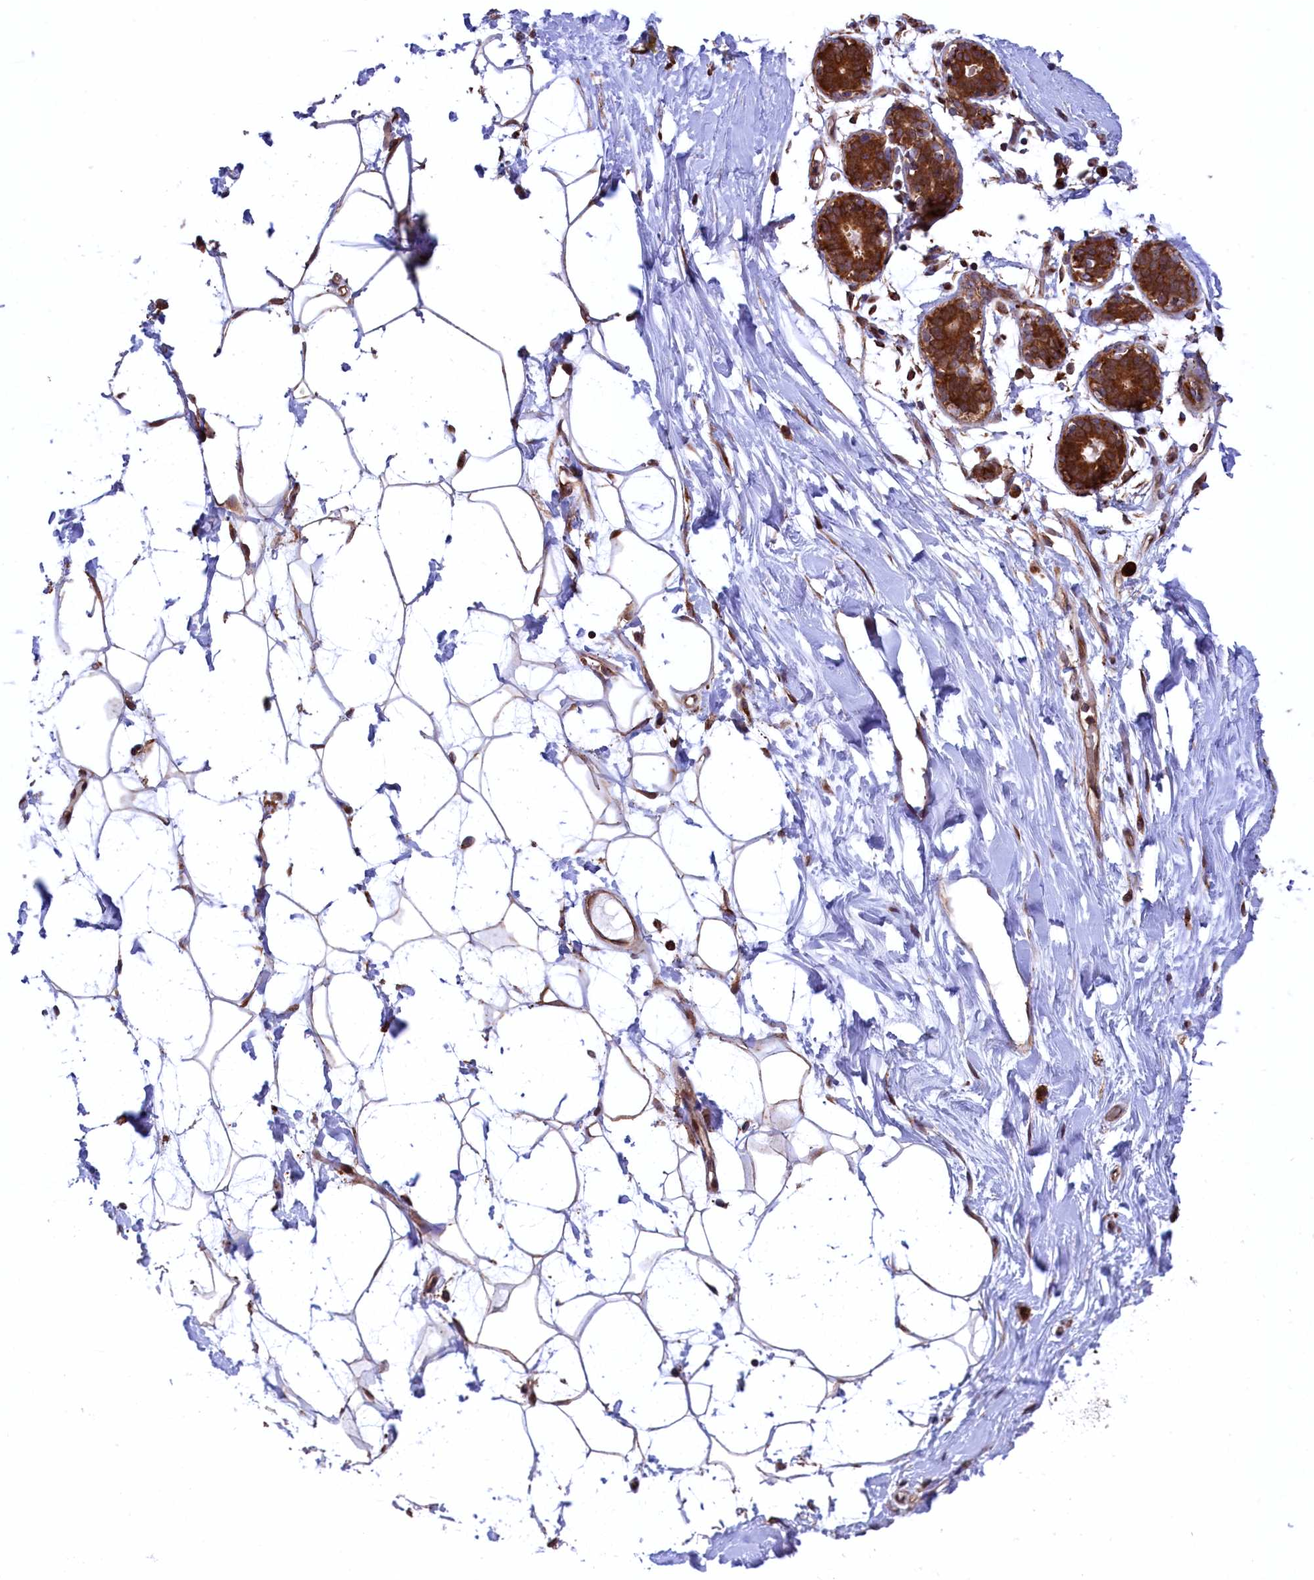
{"staining": {"intensity": "moderate", "quantity": ">75%", "location": "cytoplasmic/membranous"}, "tissue": "adipose tissue", "cell_type": "Adipocytes", "image_type": "normal", "snomed": [{"axis": "morphology", "description": "Normal tissue, NOS"}, {"axis": "topography", "description": "Breast"}], "caption": "The immunohistochemical stain shows moderate cytoplasmic/membranous expression in adipocytes of benign adipose tissue.", "gene": "PLA2G4C", "patient": {"sex": "female", "age": 26}}